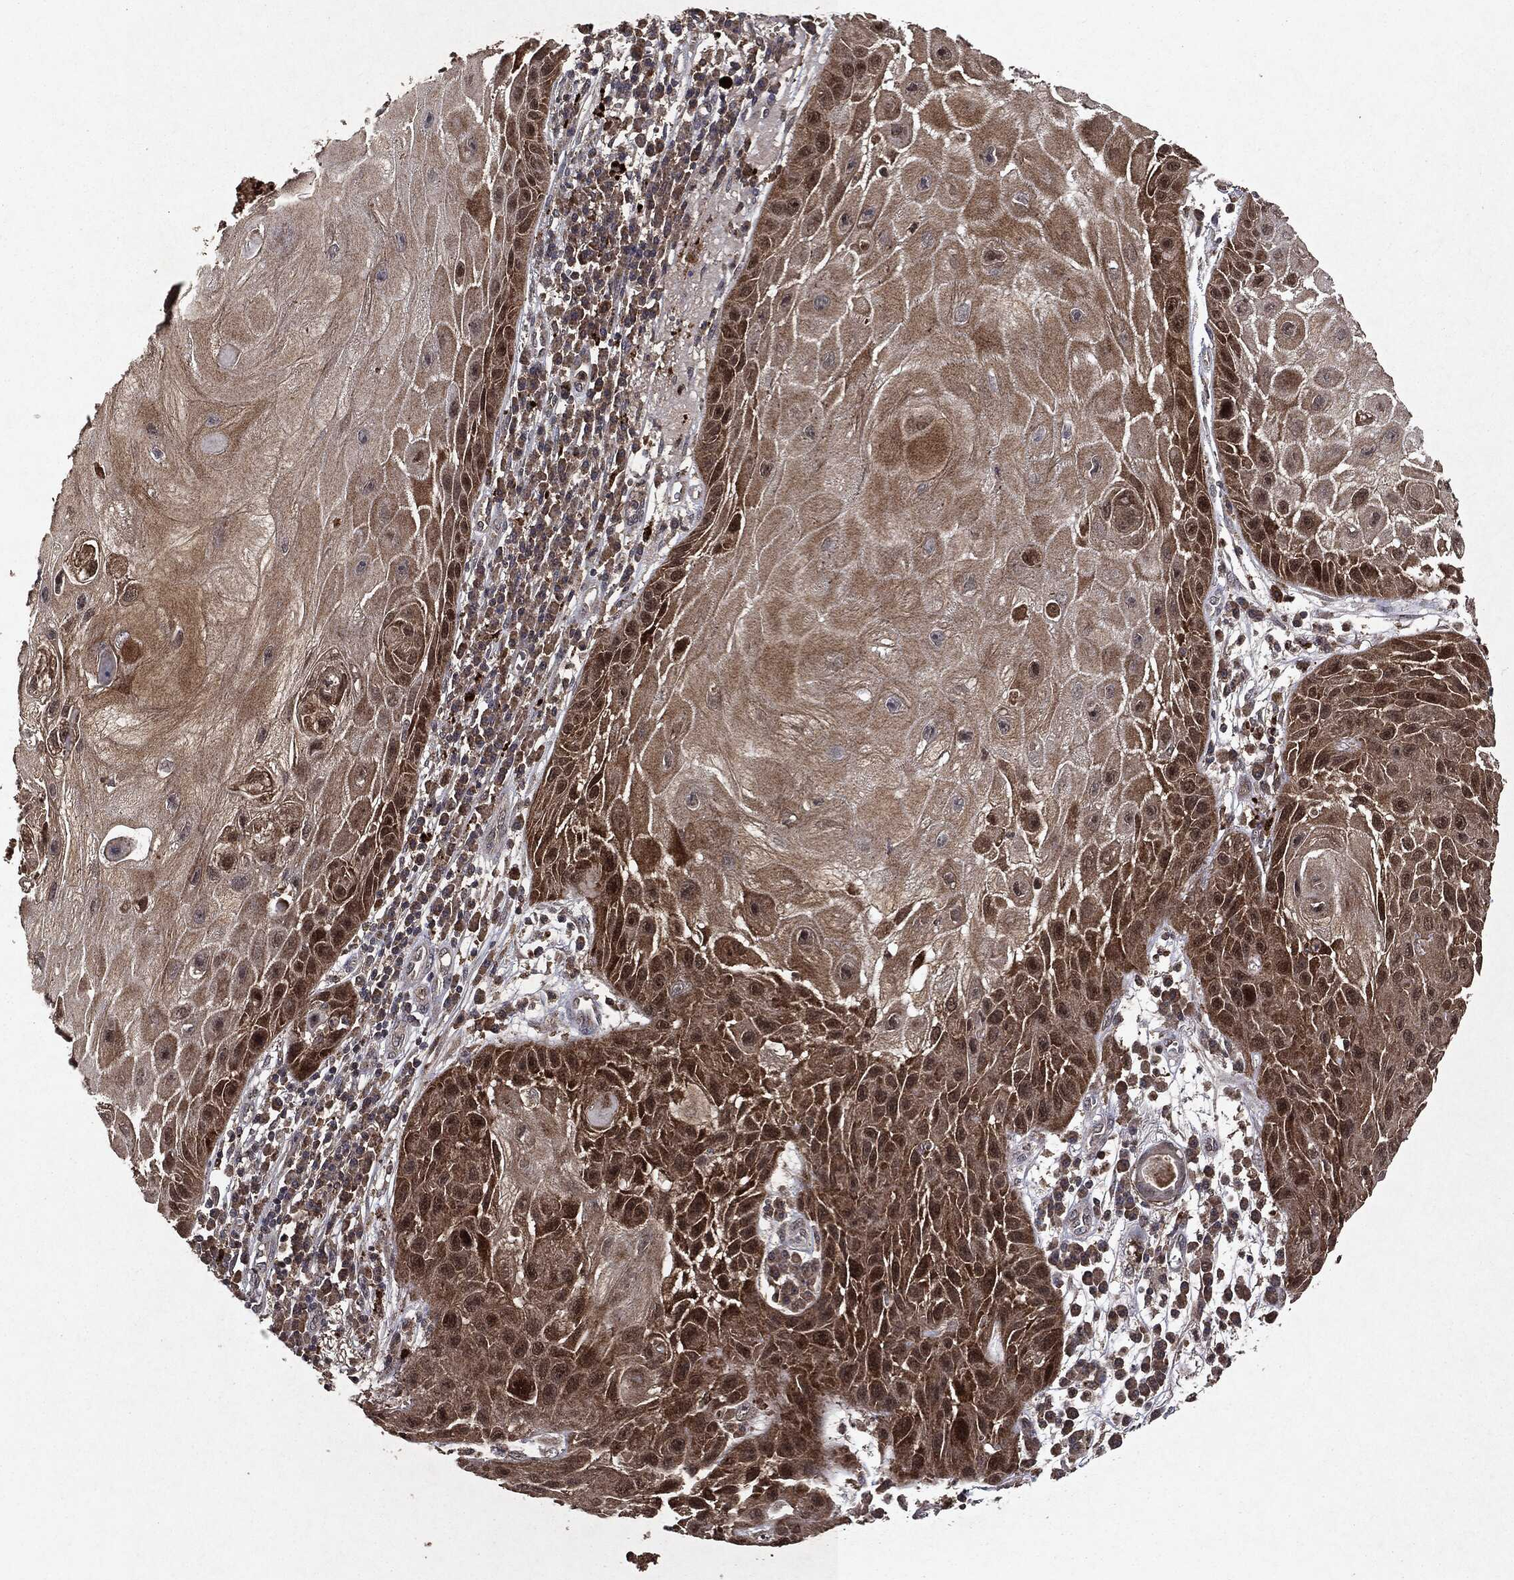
{"staining": {"intensity": "moderate", "quantity": "25%-75%", "location": "cytoplasmic/membranous,nuclear"}, "tissue": "skin cancer", "cell_type": "Tumor cells", "image_type": "cancer", "snomed": [{"axis": "morphology", "description": "Normal tissue, NOS"}, {"axis": "morphology", "description": "Squamous cell carcinoma, NOS"}, {"axis": "topography", "description": "Skin"}], "caption": "Human skin cancer stained with a brown dye displays moderate cytoplasmic/membranous and nuclear positive expression in approximately 25%-75% of tumor cells.", "gene": "MTOR", "patient": {"sex": "male", "age": 79}}